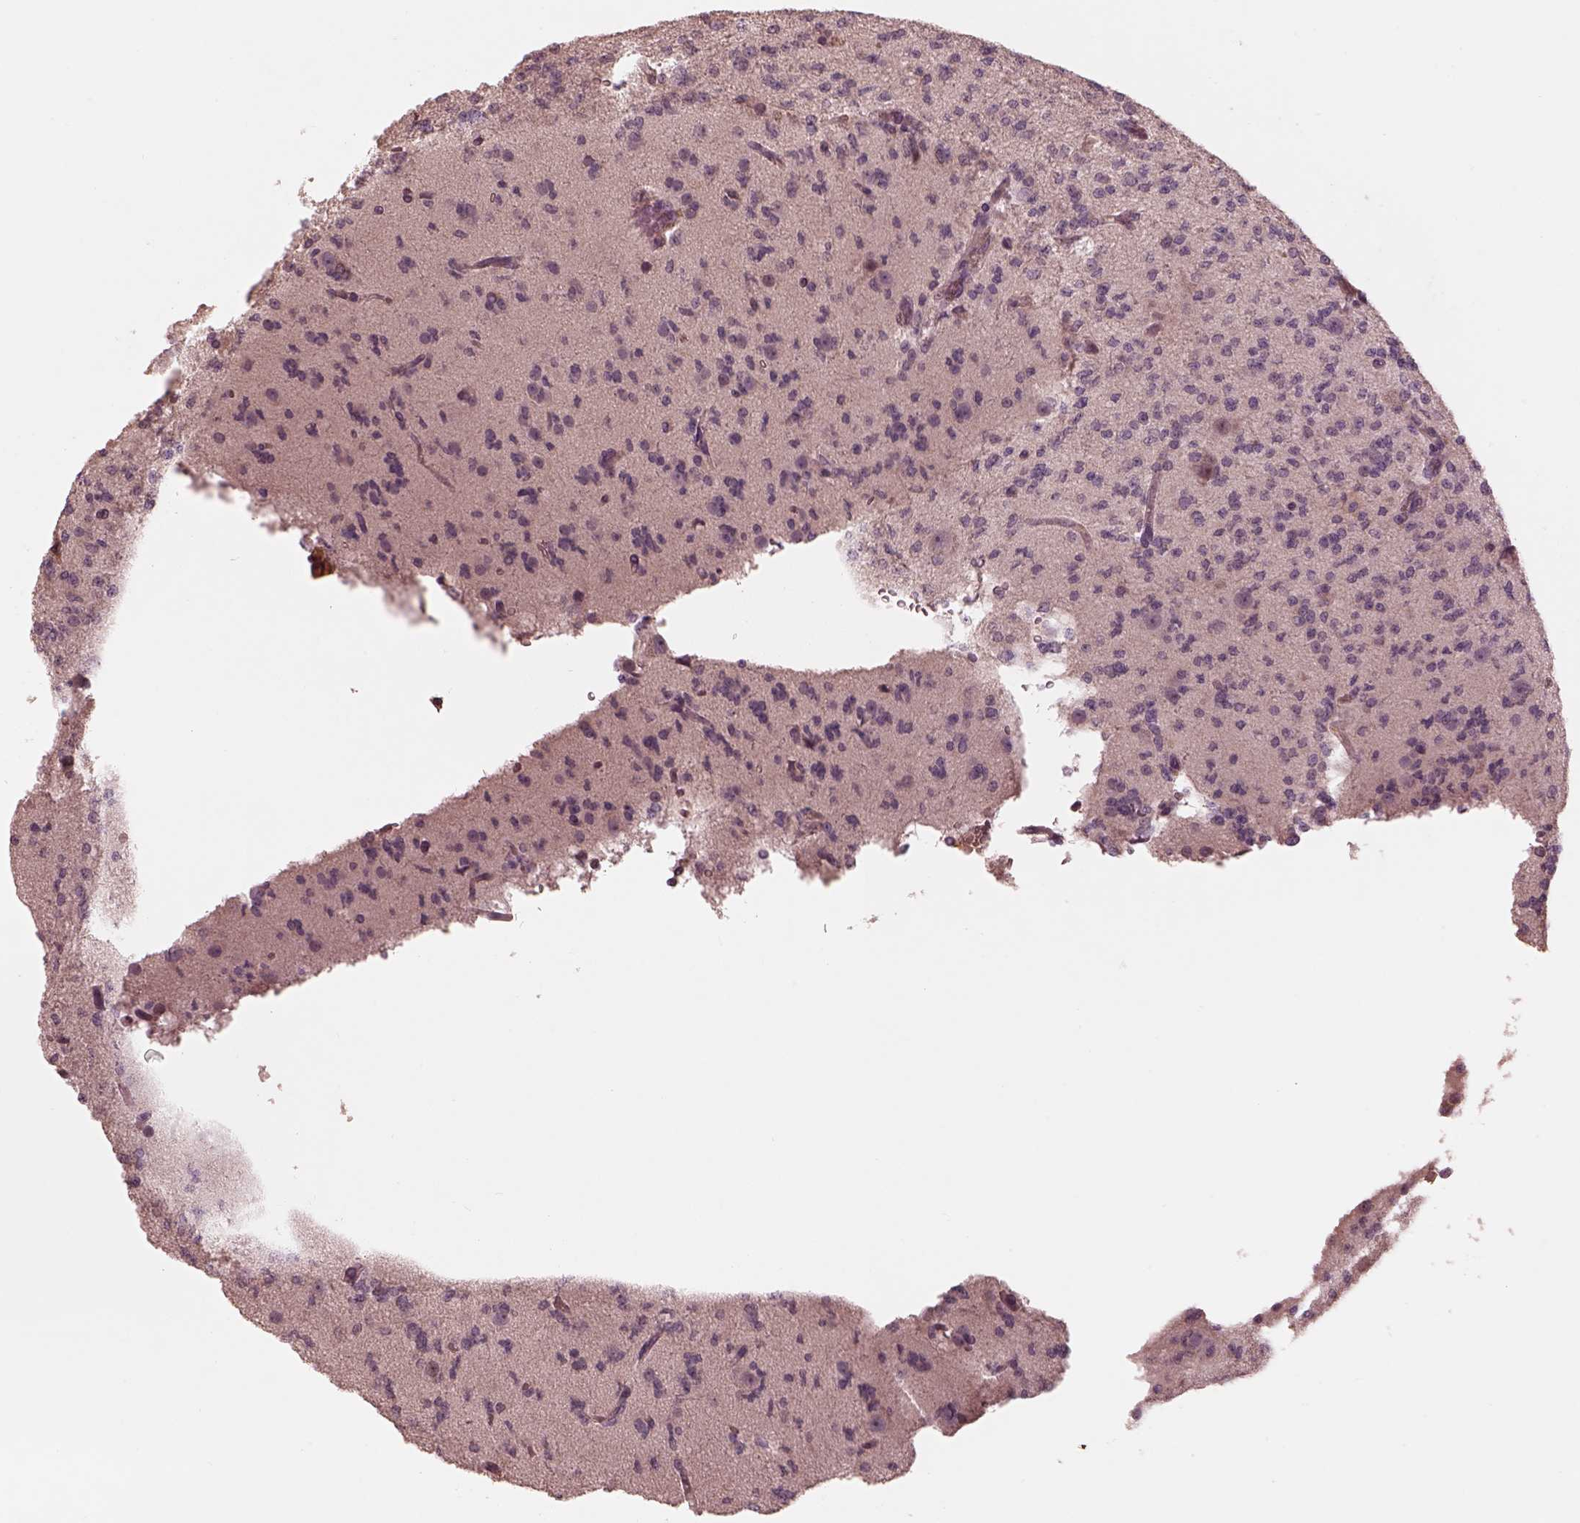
{"staining": {"intensity": "negative", "quantity": "none", "location": "none"}, "tissue": "glioma", "cell_type": "Tumor cells", "image_type": "cancer", "snomed": [{"axis": "morphology", "description": "Glioma, malignant, Low grade"}, {"axis": "topography", "description": "Brain"}], "caption": "Immunohistochemistry (IHC) image of glioma stained for a protein (brown), which demonstrates no expression in tumor cells. (DAB IHC visualized using brightfield microscopy, high magnification).", "gene": "TF", "patient": {"sex": "male", "age": 27}}